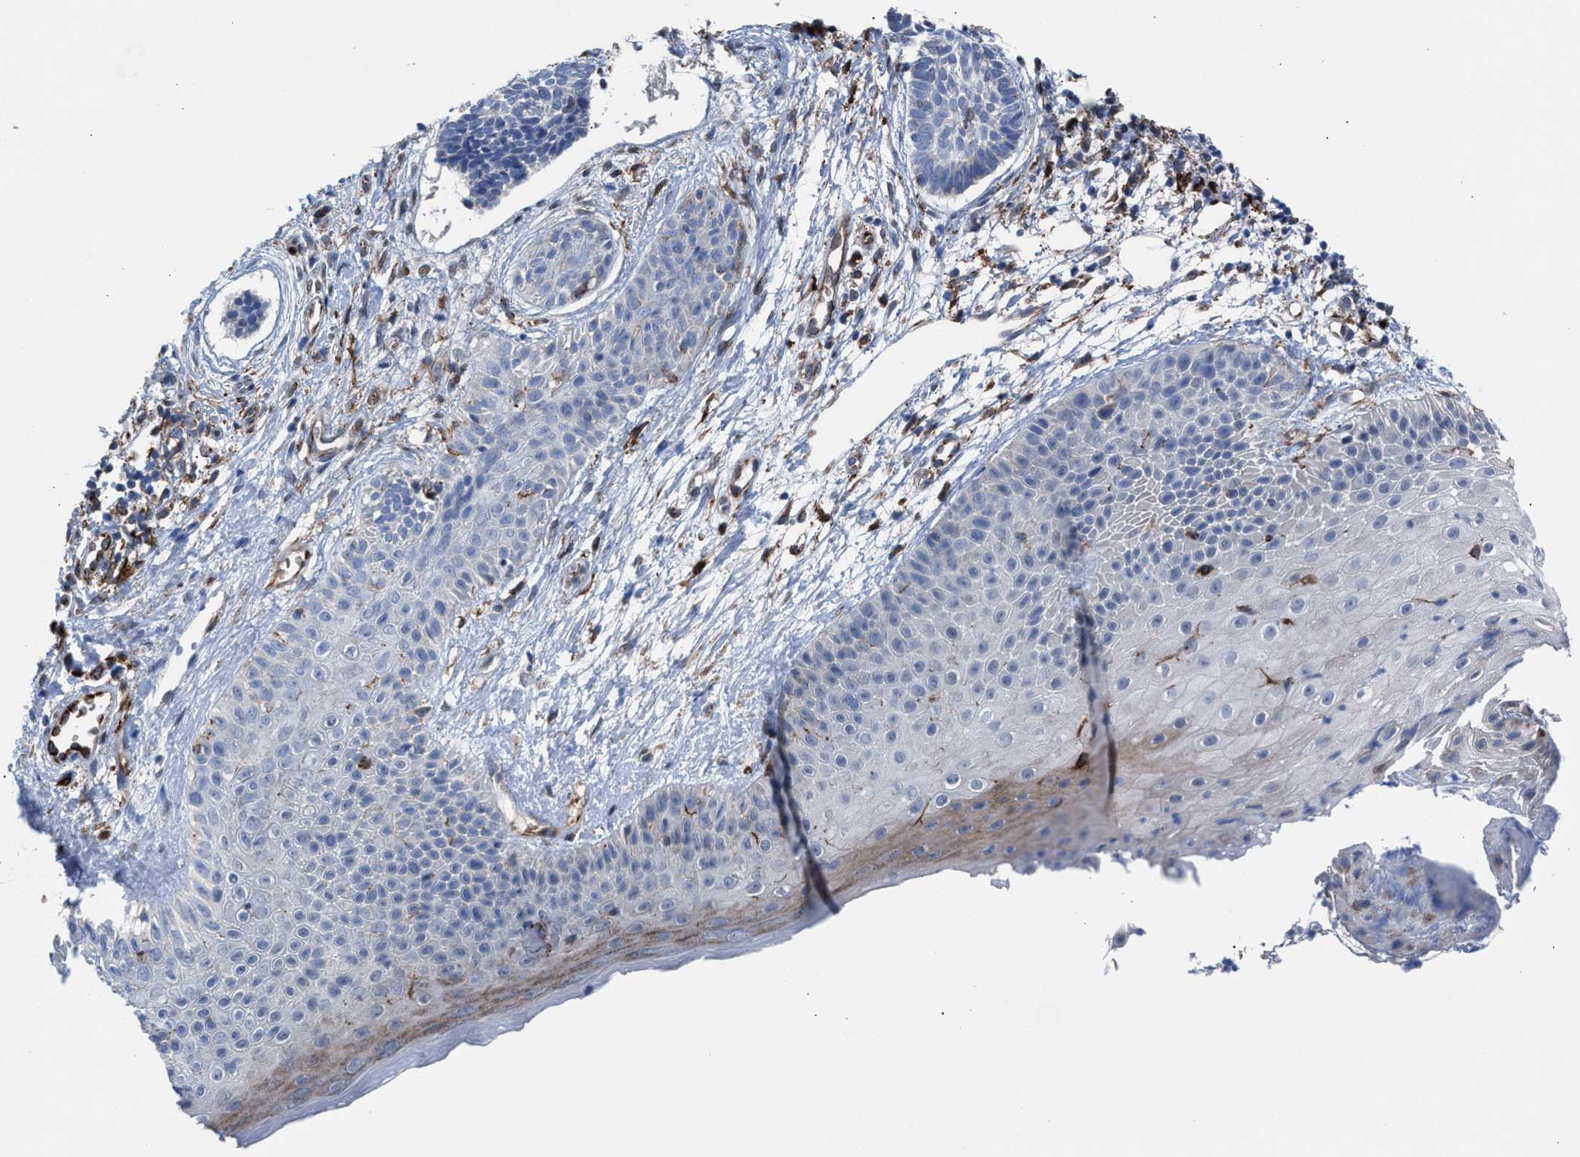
{"staining": {"intensity": "negative", "quantity": "none", "location": "none"}, "tissue": "skin cancer", "cell_type": "Tumor cells", "image_type": "cancer", "snomed": [{"axis": "morphology", "description": "Normal tissue, NOS"}, {"axis": "morphology", "description": "Basal cell carcinoma"}, {"axis": "topography", "description": "Skin"}], "caption": "Tumor cells are negative for protein expression in human skin basal cell carcinoma.", "gene": "SLC47A1", "patient": {"sex": "male", "age": 63}}